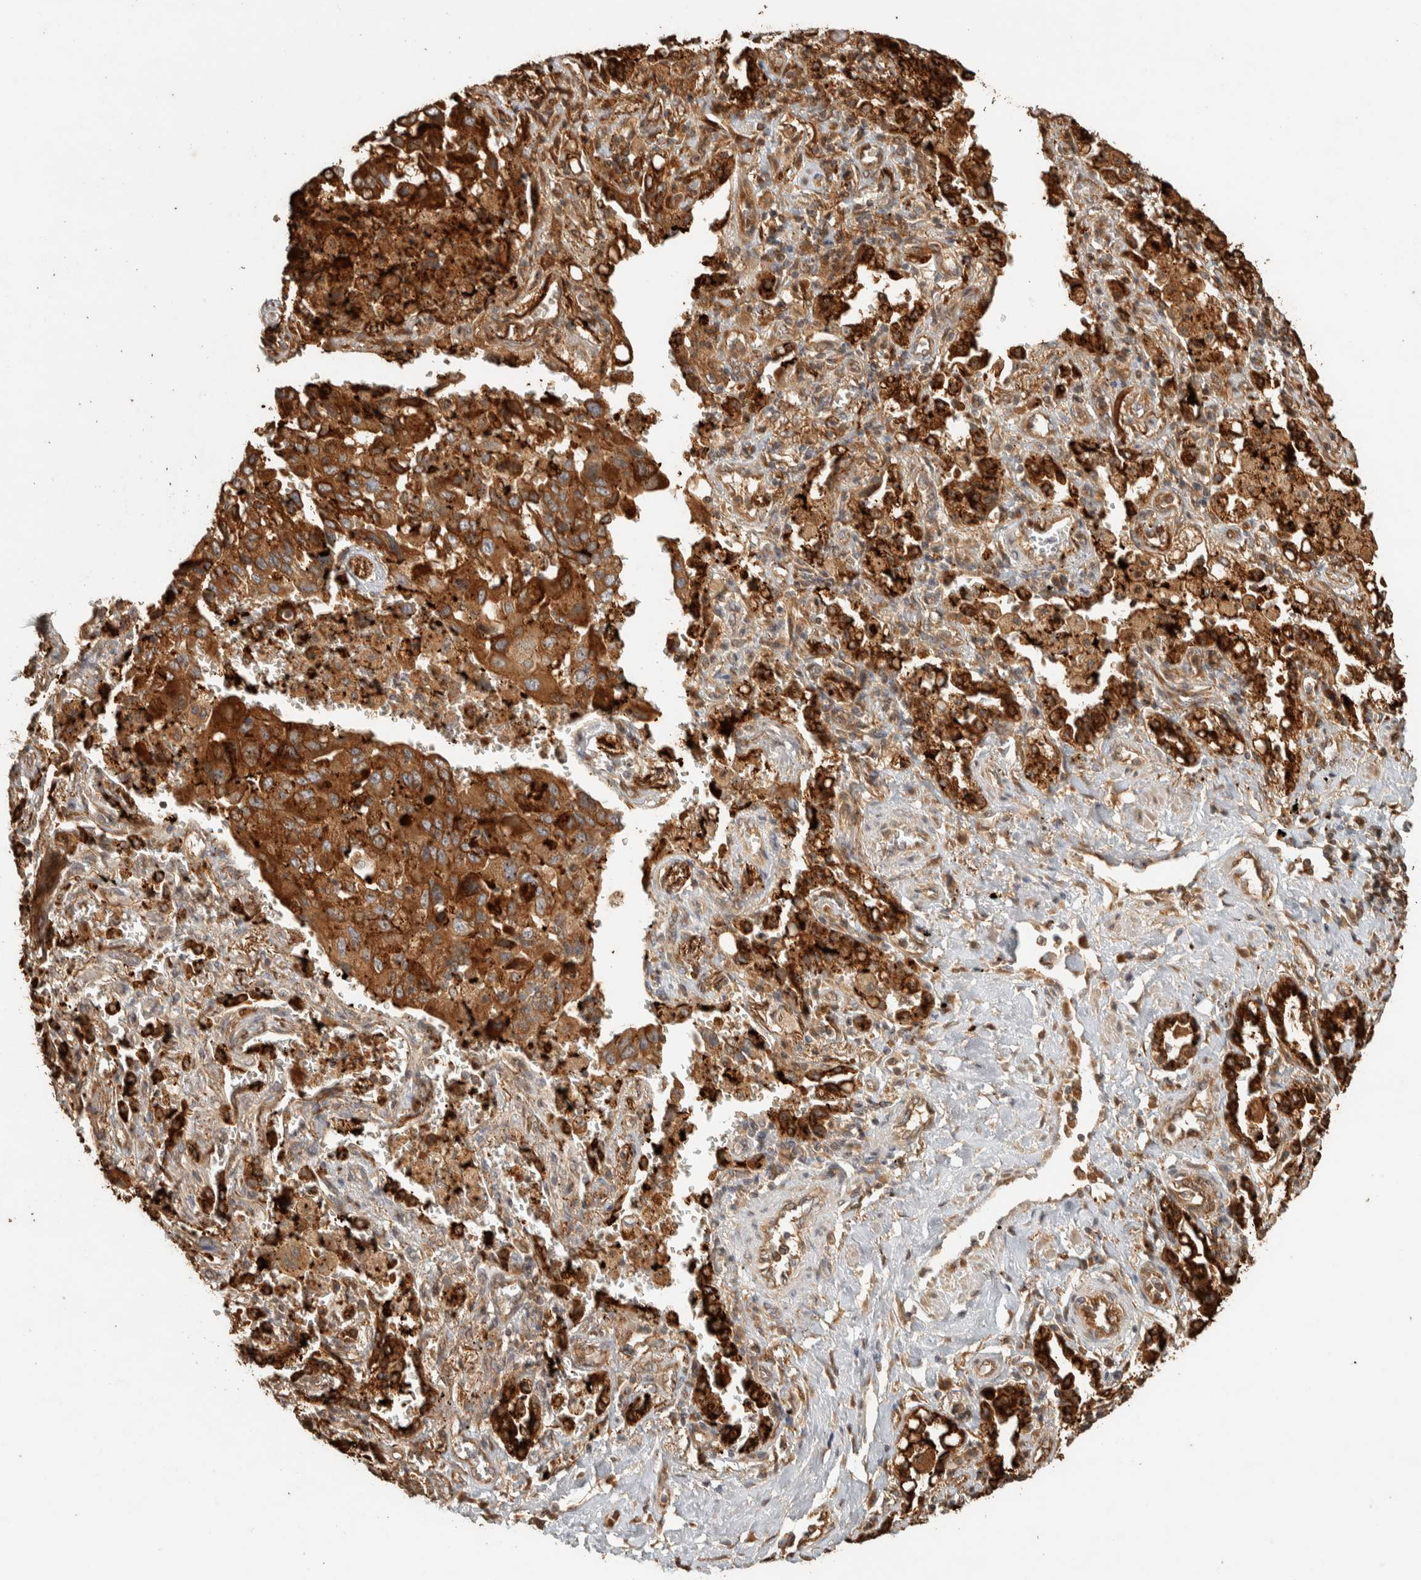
{"staining": {"intensity": "moderate", "quantity": ">75%", "location": "cytoplasmic/membranous"}, "tissue": "lung cancer", "cell_type": "Tumor cells", "image_type": "cancer", "snomed": [{"axis": "morphology", "description": "Adenocarcinoma, NOS"}, {"axis": "topography", "description": "Lung"}], "caption": "Tumor cells show medium levels of moderate cytoplasmic/membranous staining in approximately >75% of cells in lung adenocarcinoma.", "gene": "EXOC7", "patient": {"sex": "female", "age": 65}}